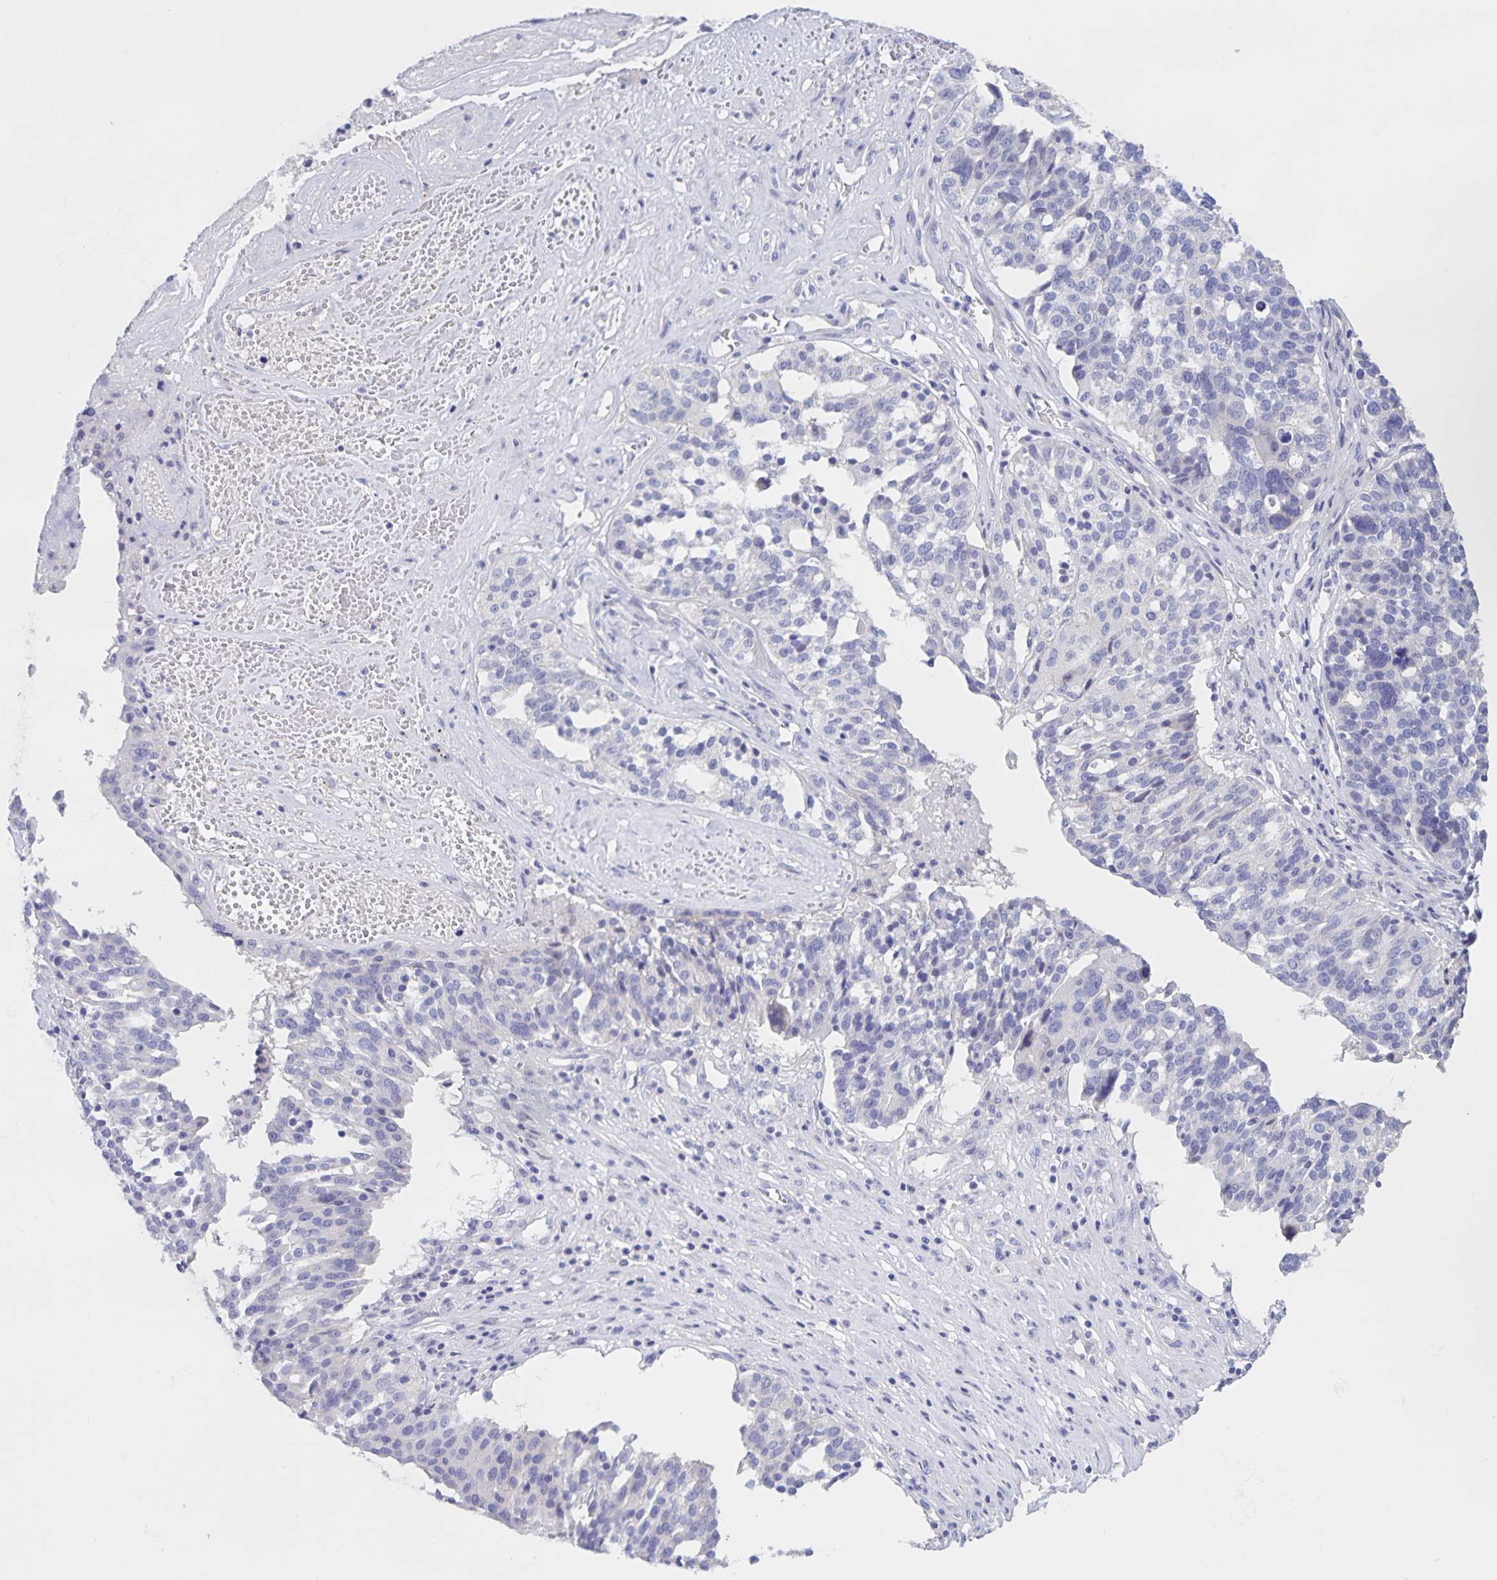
{"staining": {"intensity": "negative", "quantity": "none", "location": "none"}, "tissue": "ovarian cancer", "cell_type": "Tumor cells", "image_type": "cancer", "snomed": [{"axis": "morphology", "description": "Cystadenocarcinoma, serous, NOS"}, {"axis": "topography", "description": "Ovary"}], "caption": "Serous cystadenocarcinoma (ovarian) was stained to show a protein in brown. There is no significant expression in tumor cells.", "gene": "DMGDH", "patient": {"sex": "female", "age": 59}}